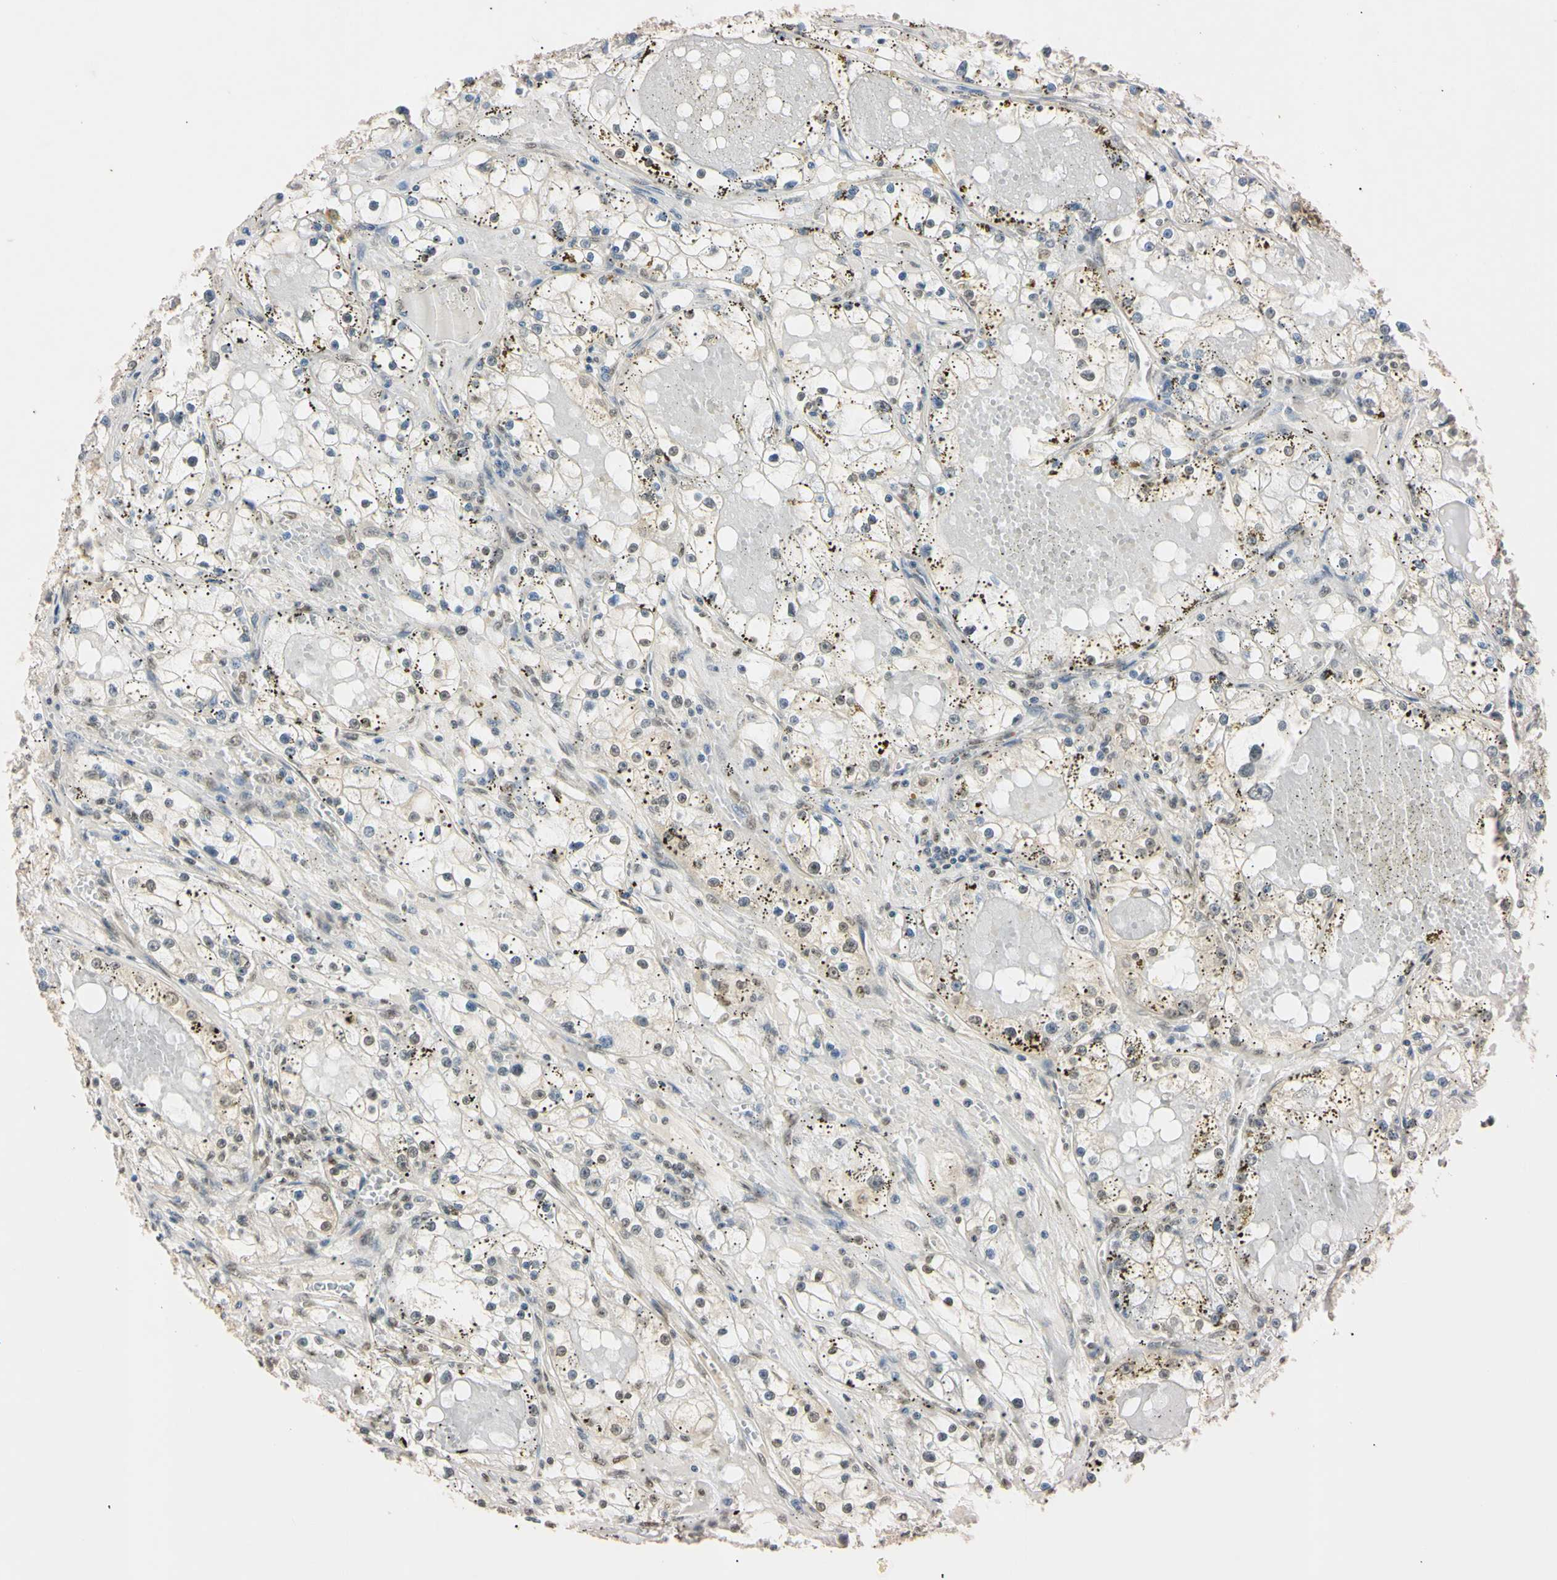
{"staining": {"intensity": "weak", "quantity": "<25%", "location": "nuclear"}, "tissue": "renal cancer", "cell_type": "Tumor cells", "image_type": "cancer", "snomed": [{"axis": "morphology", "description": "Adenocarcinoma, NOS"}, {"axis": "topography", "description": "Kidney"}], "caption": "A histopathology image of human adenocarcinoma (renal) is negative for staining in tumor cells. (DAB immunohistochemistry with hematoxylin counter stain).", "gene": "SMARCA5", "patient": {"sex": "male", "age": 56}}